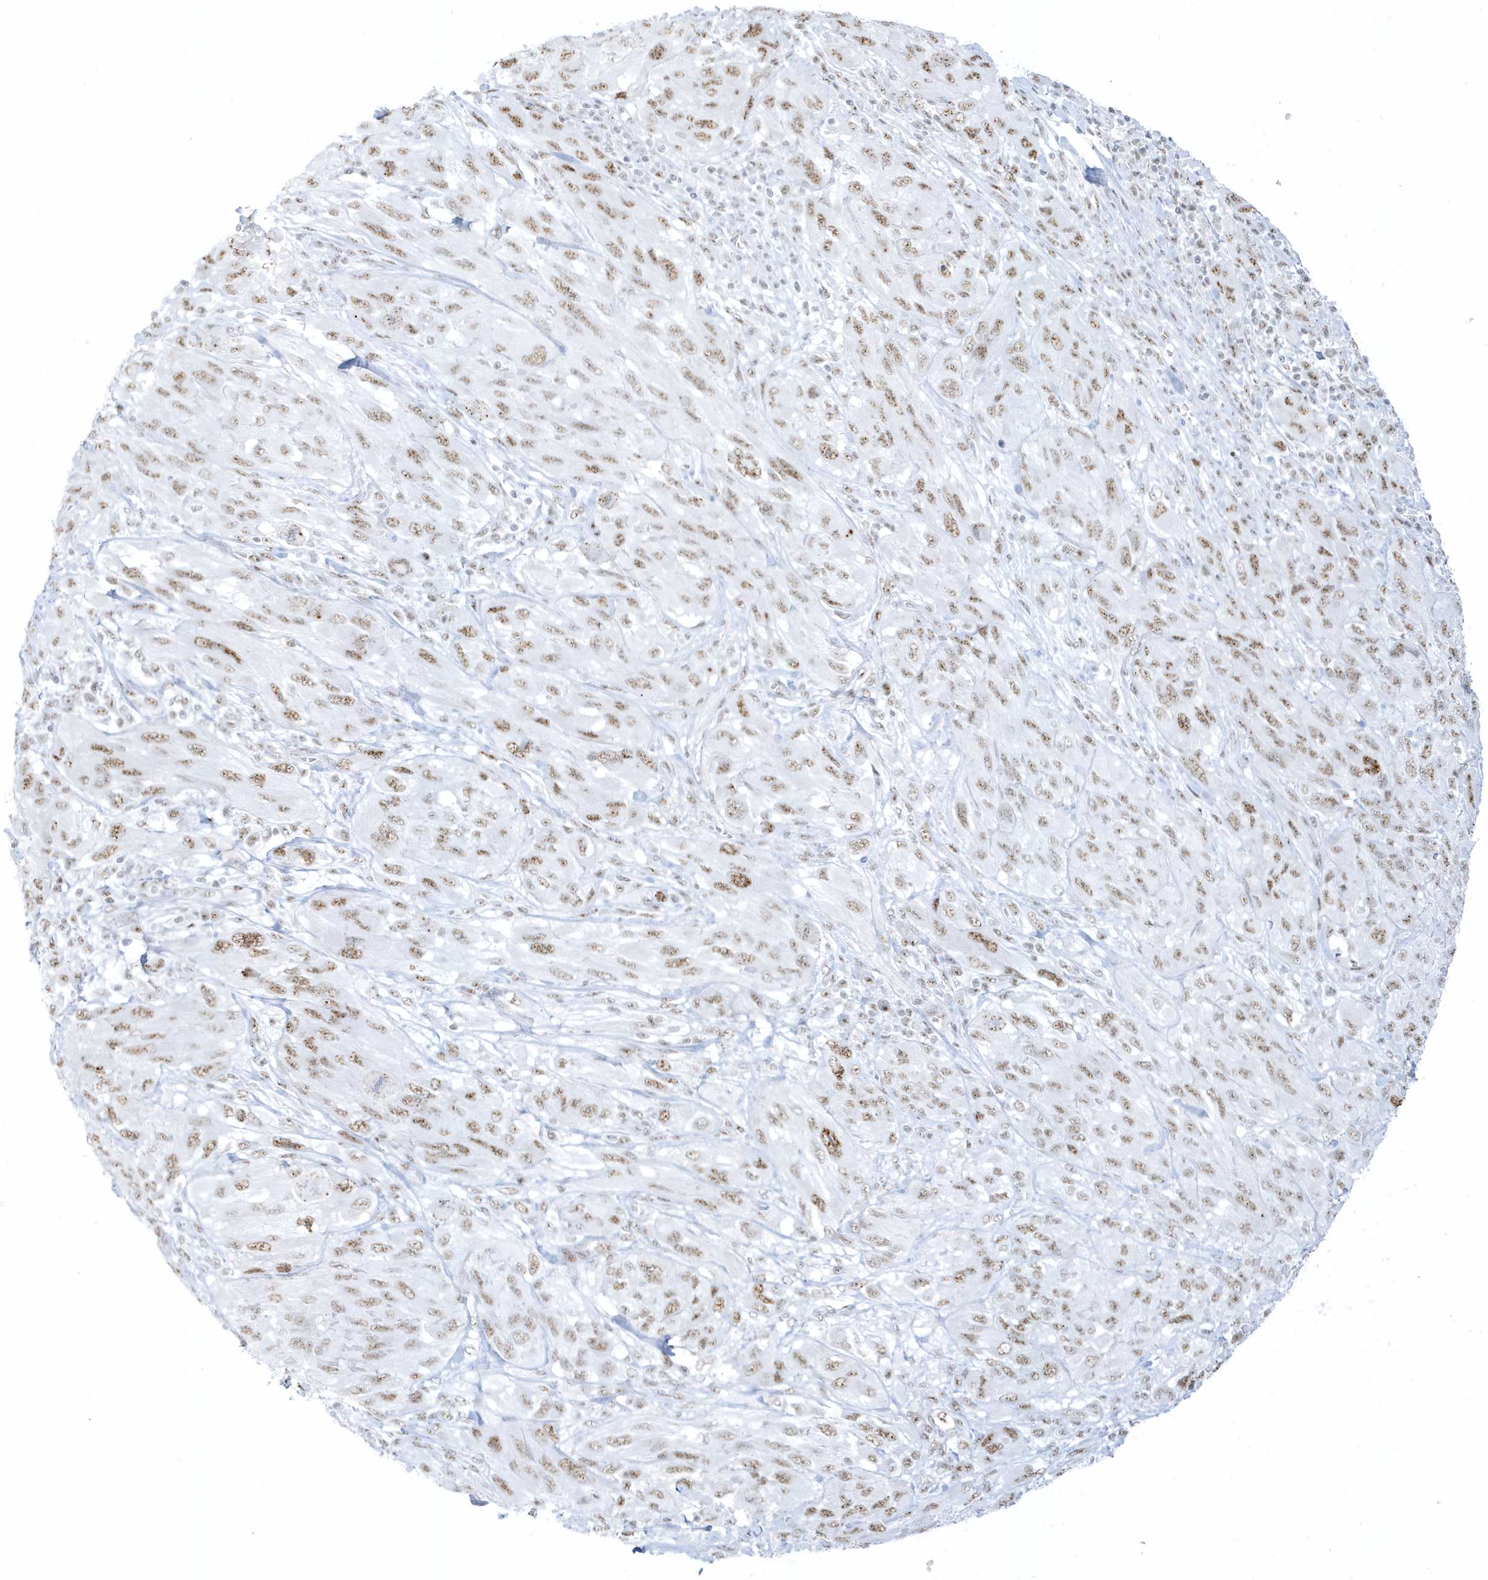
{"staining": {"intensity": "moderate", "quantity": ">75%", "location": "nuclear"}, "tissue": "melanoma", "cell_type": "Tumor cells", "image_type": "cancer", "snomed": [{"axis": "morphology", "description": "Malignant melanoma, NOS"}, {"axis": "topography", "description": "Skin"}], "caption": "Protein staining of melanoma tissue reveals moderate nuclear staining in about >75% of tumor cells.", "gene": "PLEKHN1", "patient": {"sex": "female", "age": 91}}